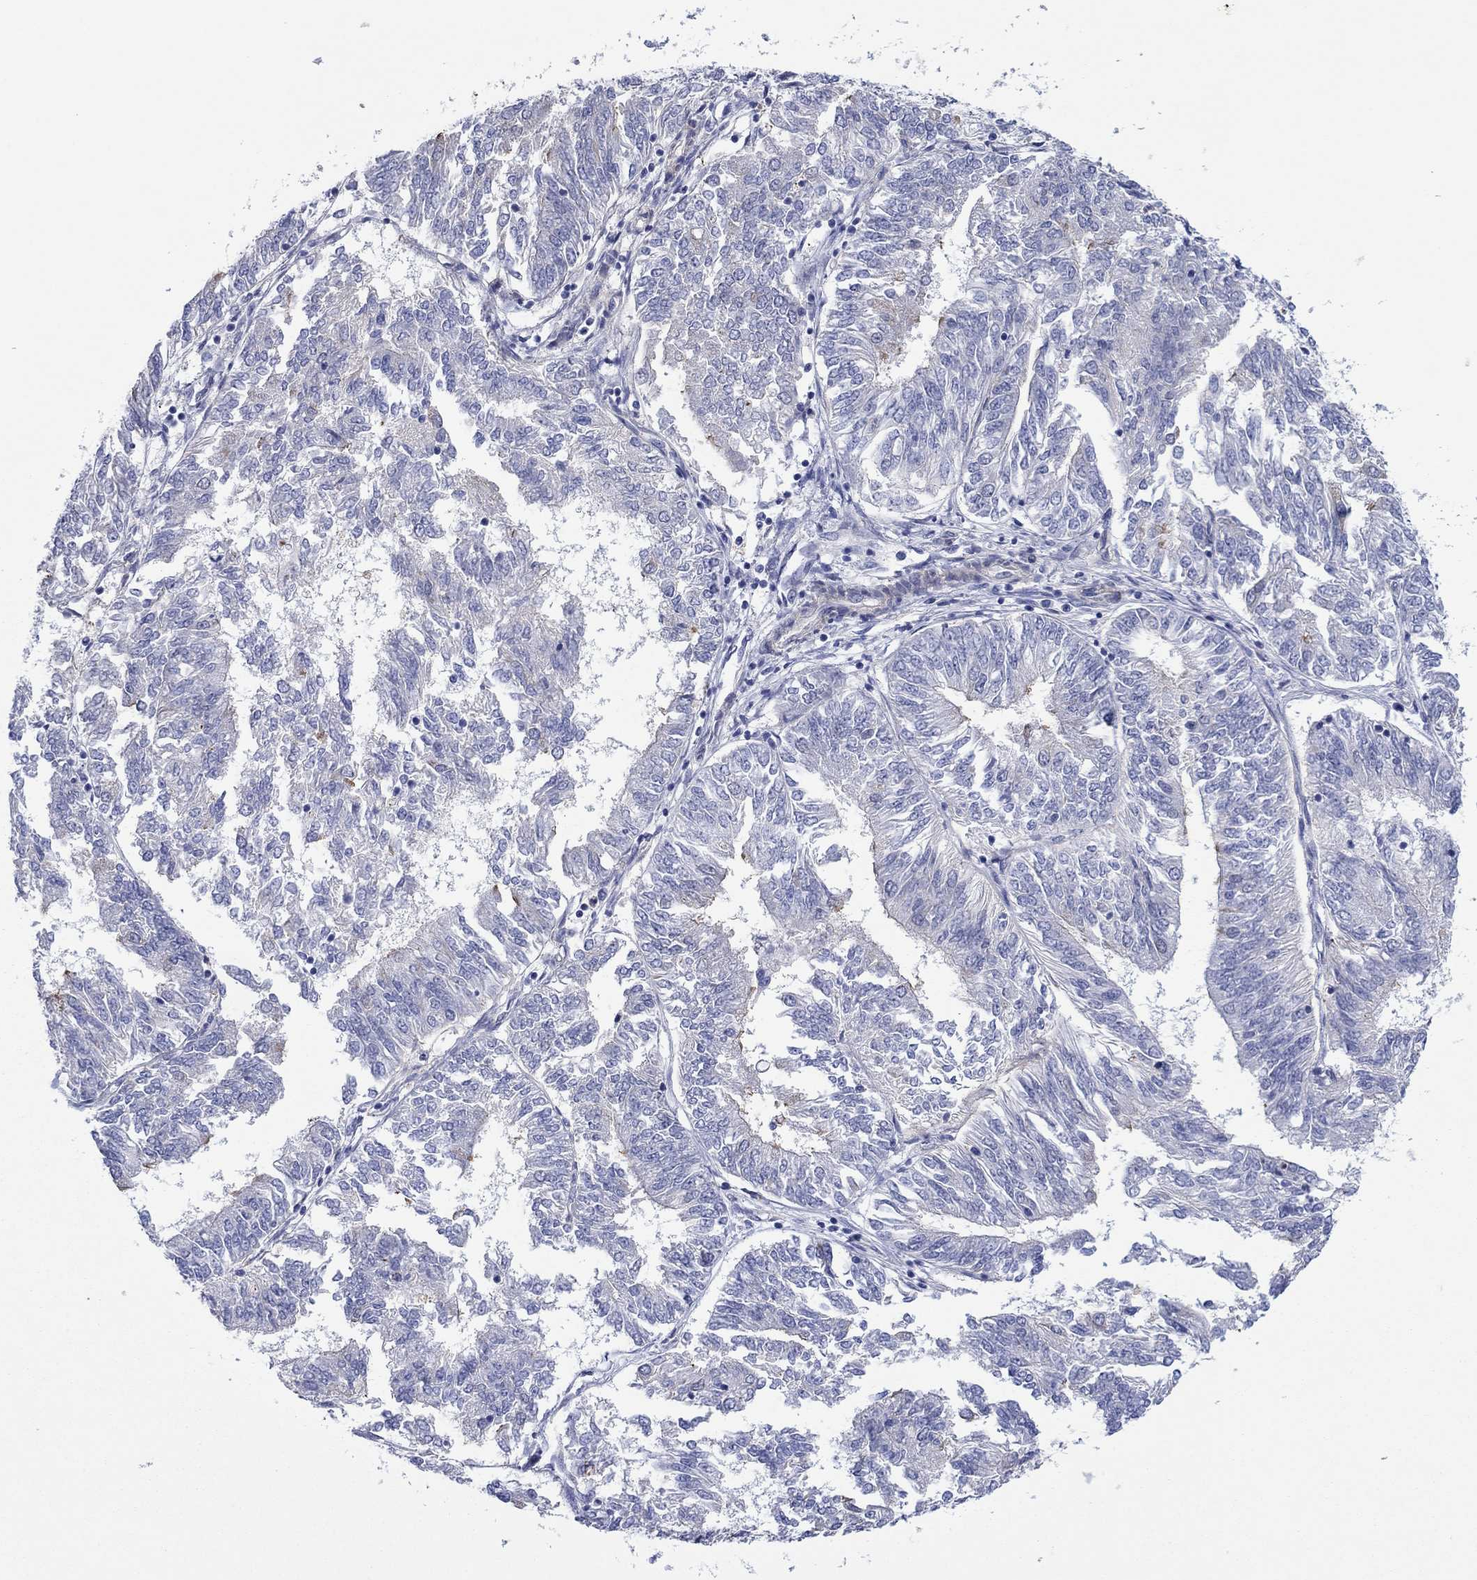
{"staining": {"intensity": "negative", "quantity": "none", "location": "none"}, "tissue": "endometrial cancer", "cell_type": "Tumor cells", "image_type": "cancer", "snomed": [{"axis": "morphology", "description": "Adenocarcinoma, NOS"}, {"axis": "topography", "description": "Endometrium"}], "caption": "There is no significant expression in tumor cells of adenocarcinoma (endometrial). (Immunohistochemistry, brightfield microscopy, high magnification).", "gene": "TPRN", "patient": {"sex": "female", "age": 58}}